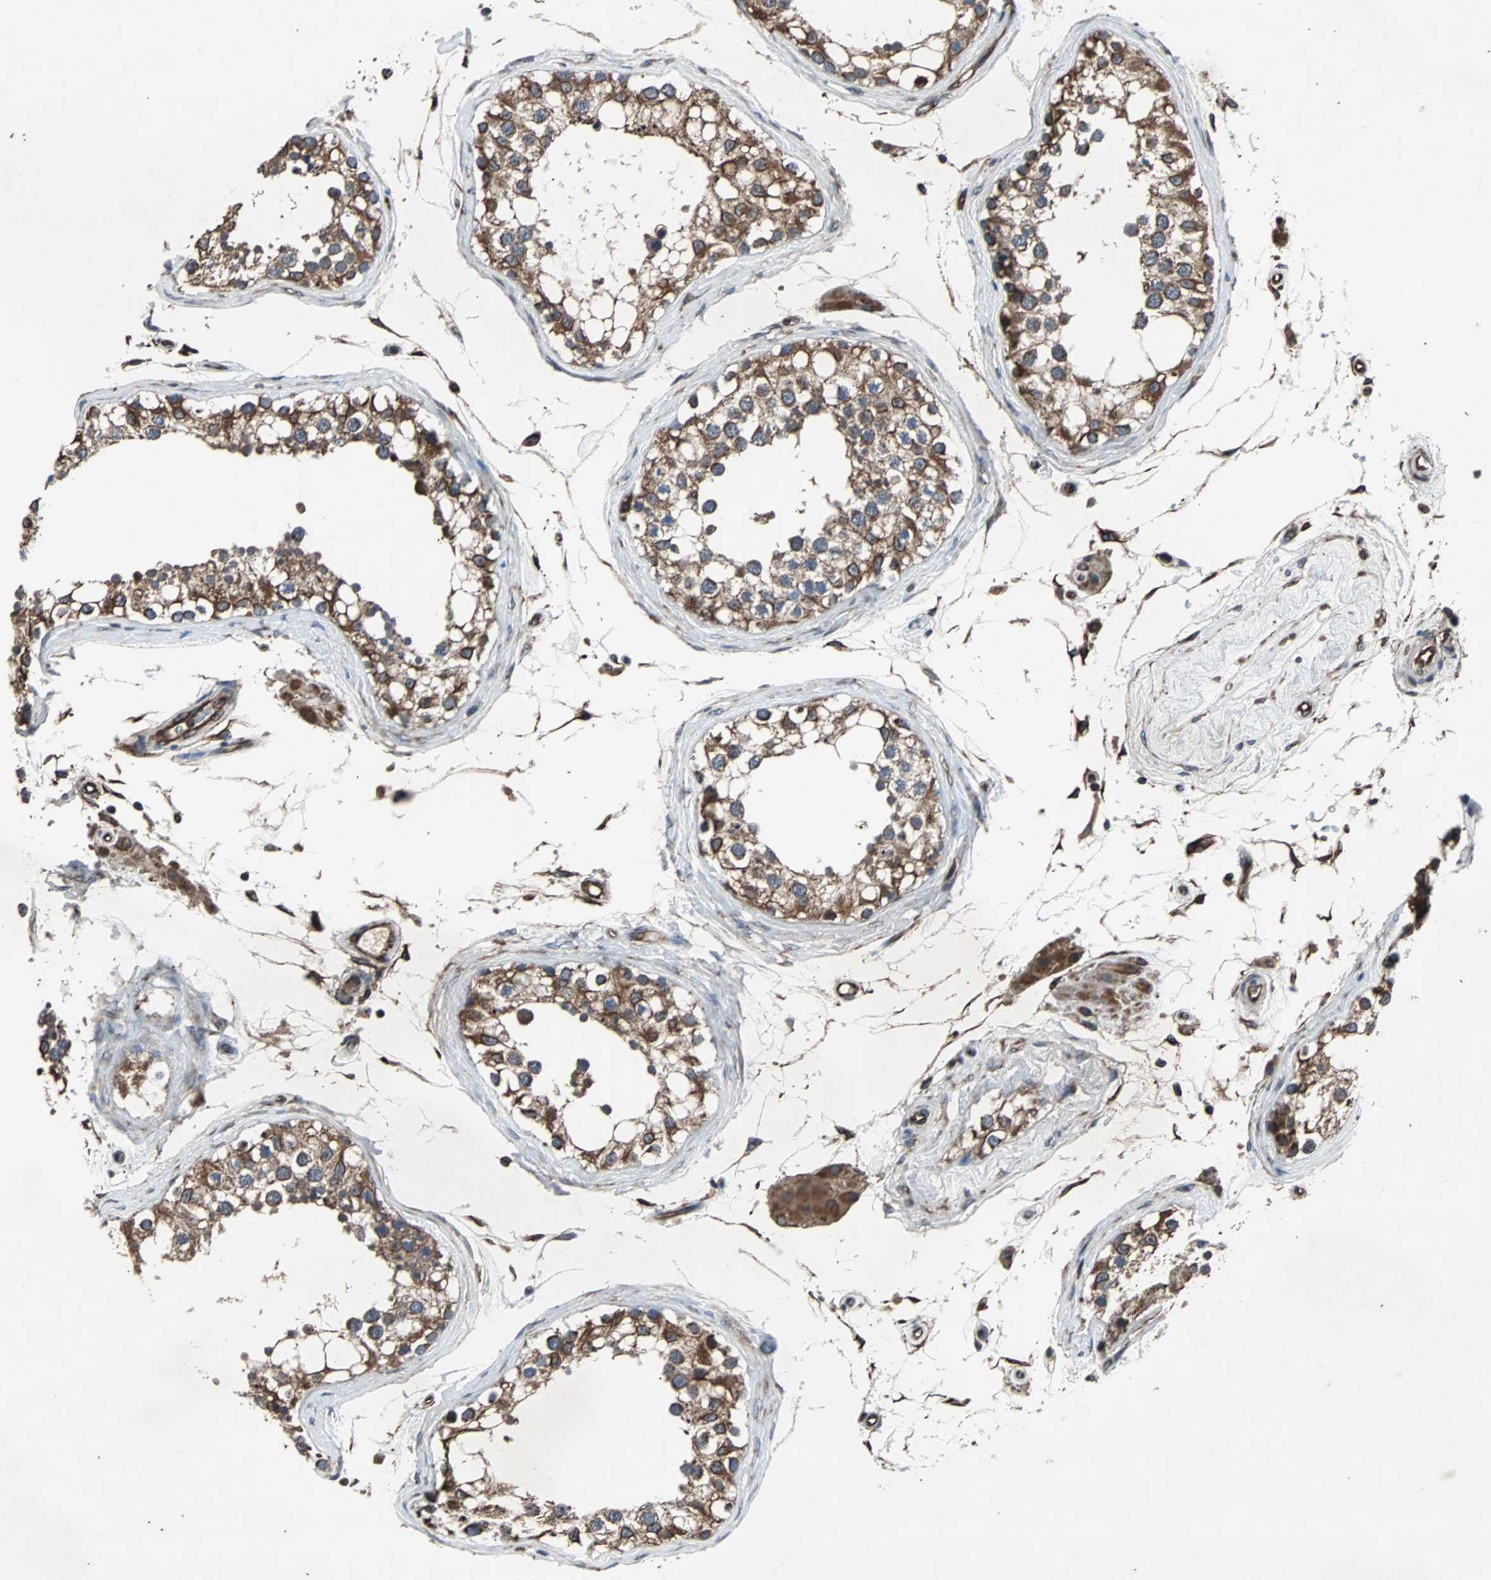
{"staining": {"intensity": "moderate", "quantity": ">75%", "location": "cytoplasmic/membranous"}, "tissue": "testis", "cell_type": "Cells in seminiferous ducts", "image_type": "normal", "snomed": [{"axis": "morphology", "description": "Normal tissue, NOS"}, {"axis": "topography", "description": "Testis"}], "caption": "IHC (DAB (3,3'-diaminobenzidine)) staining of normal testis displays moderate cytoplasmic/membranous protein expression in about >75% of cells in seminiferous ducts.", "gene": "ACTR3", "patient": {"sex": "male", "age": 68}}